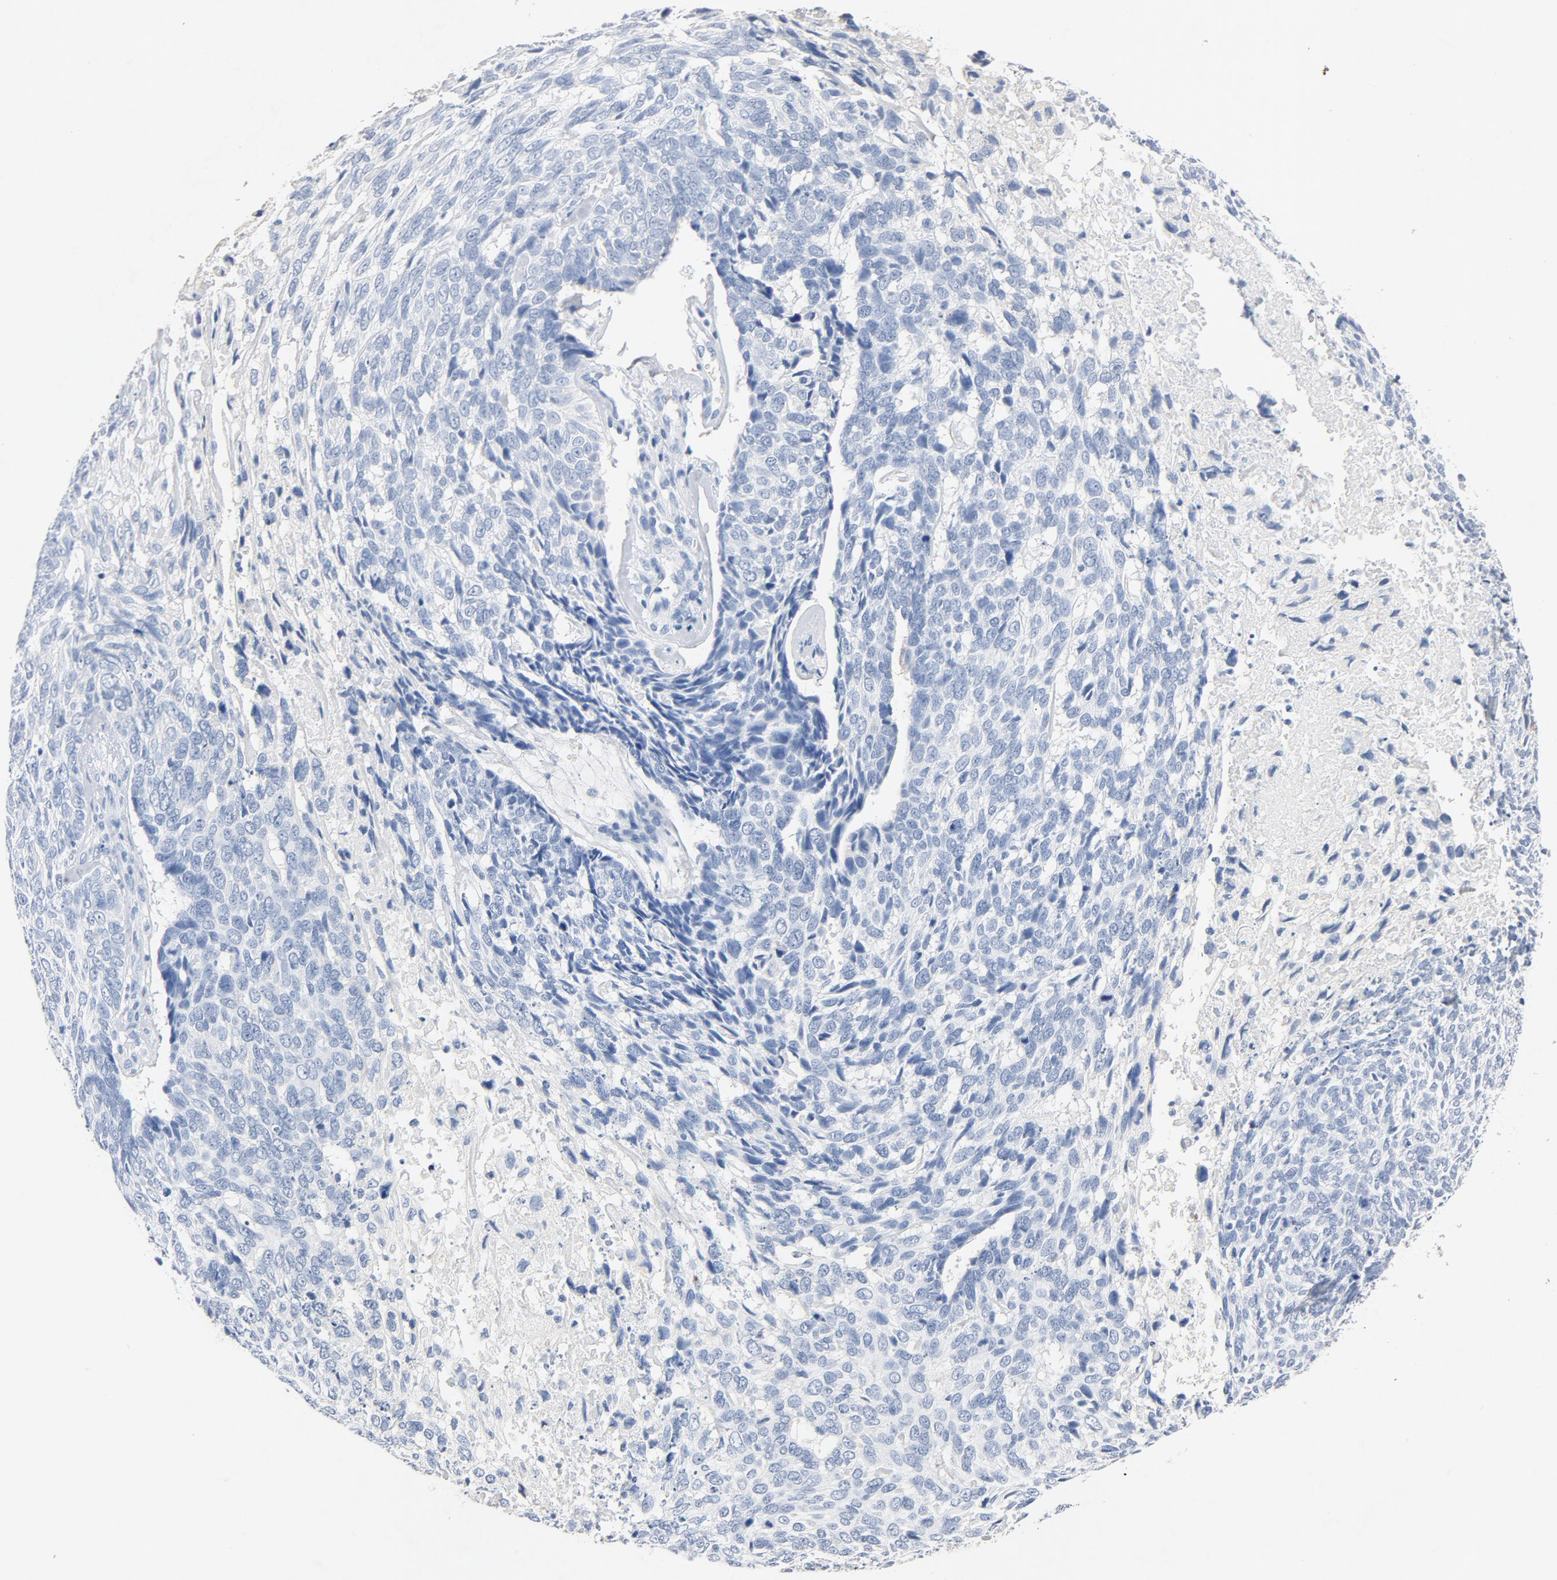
{"staining": {"intensity": "negative", "quantity": "none", "location": "none"}, "tissue": "skin cancer", "cell_type": "Tumor cells", "image_type": "cancer", "snomed": [{"axis": "morphology", "description": "Basal cell carcinoma"}, {"axis": "topography", "description": "Skin"}], "caption": "An IHC histopathology image of skin basal cell carcinoma is shown. There is no staining in tumor cells of skin basal cell carcinoma.", "gene": "PTPRB", "patient": {"sex": "male", "age": 72}}